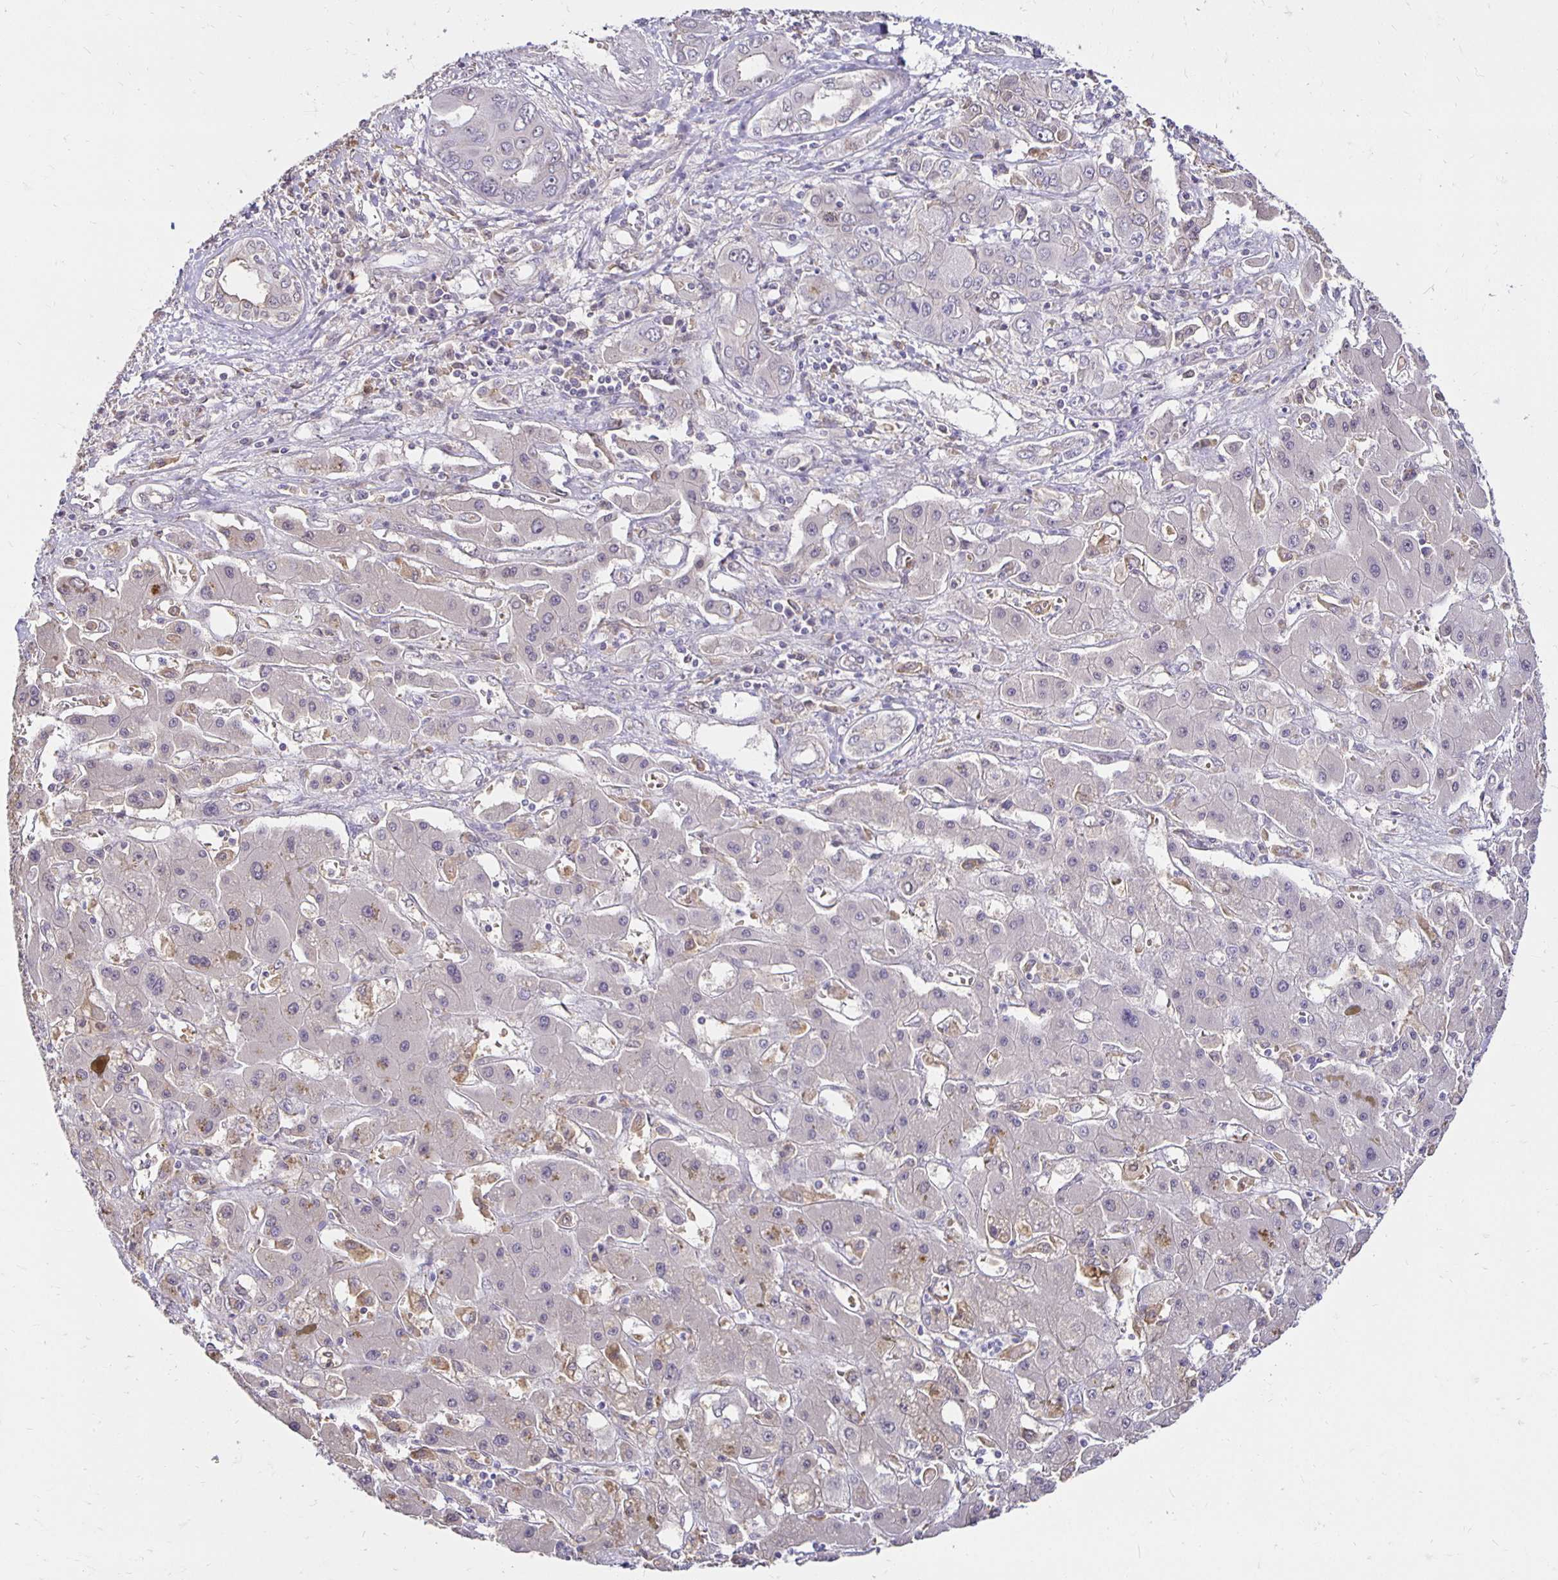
{"staining": {"intensity": "negative", "quantity": "none", "location": "none"}, "tissue": "liver cancer", "cell_type": "Tumor cells", "image_type": "cancer", "snomed": [{"axis": "morphology", "description": "Cholangiocarcinoma"}, {"axis": "topography", "description": "Liver"}], "caption": "Micrograph shows no significant protein expression in tumor cells of liver cholangiocarcinoma.", "gene": "PNPLA3", "patient": {"sex": "male", "age": 67}}